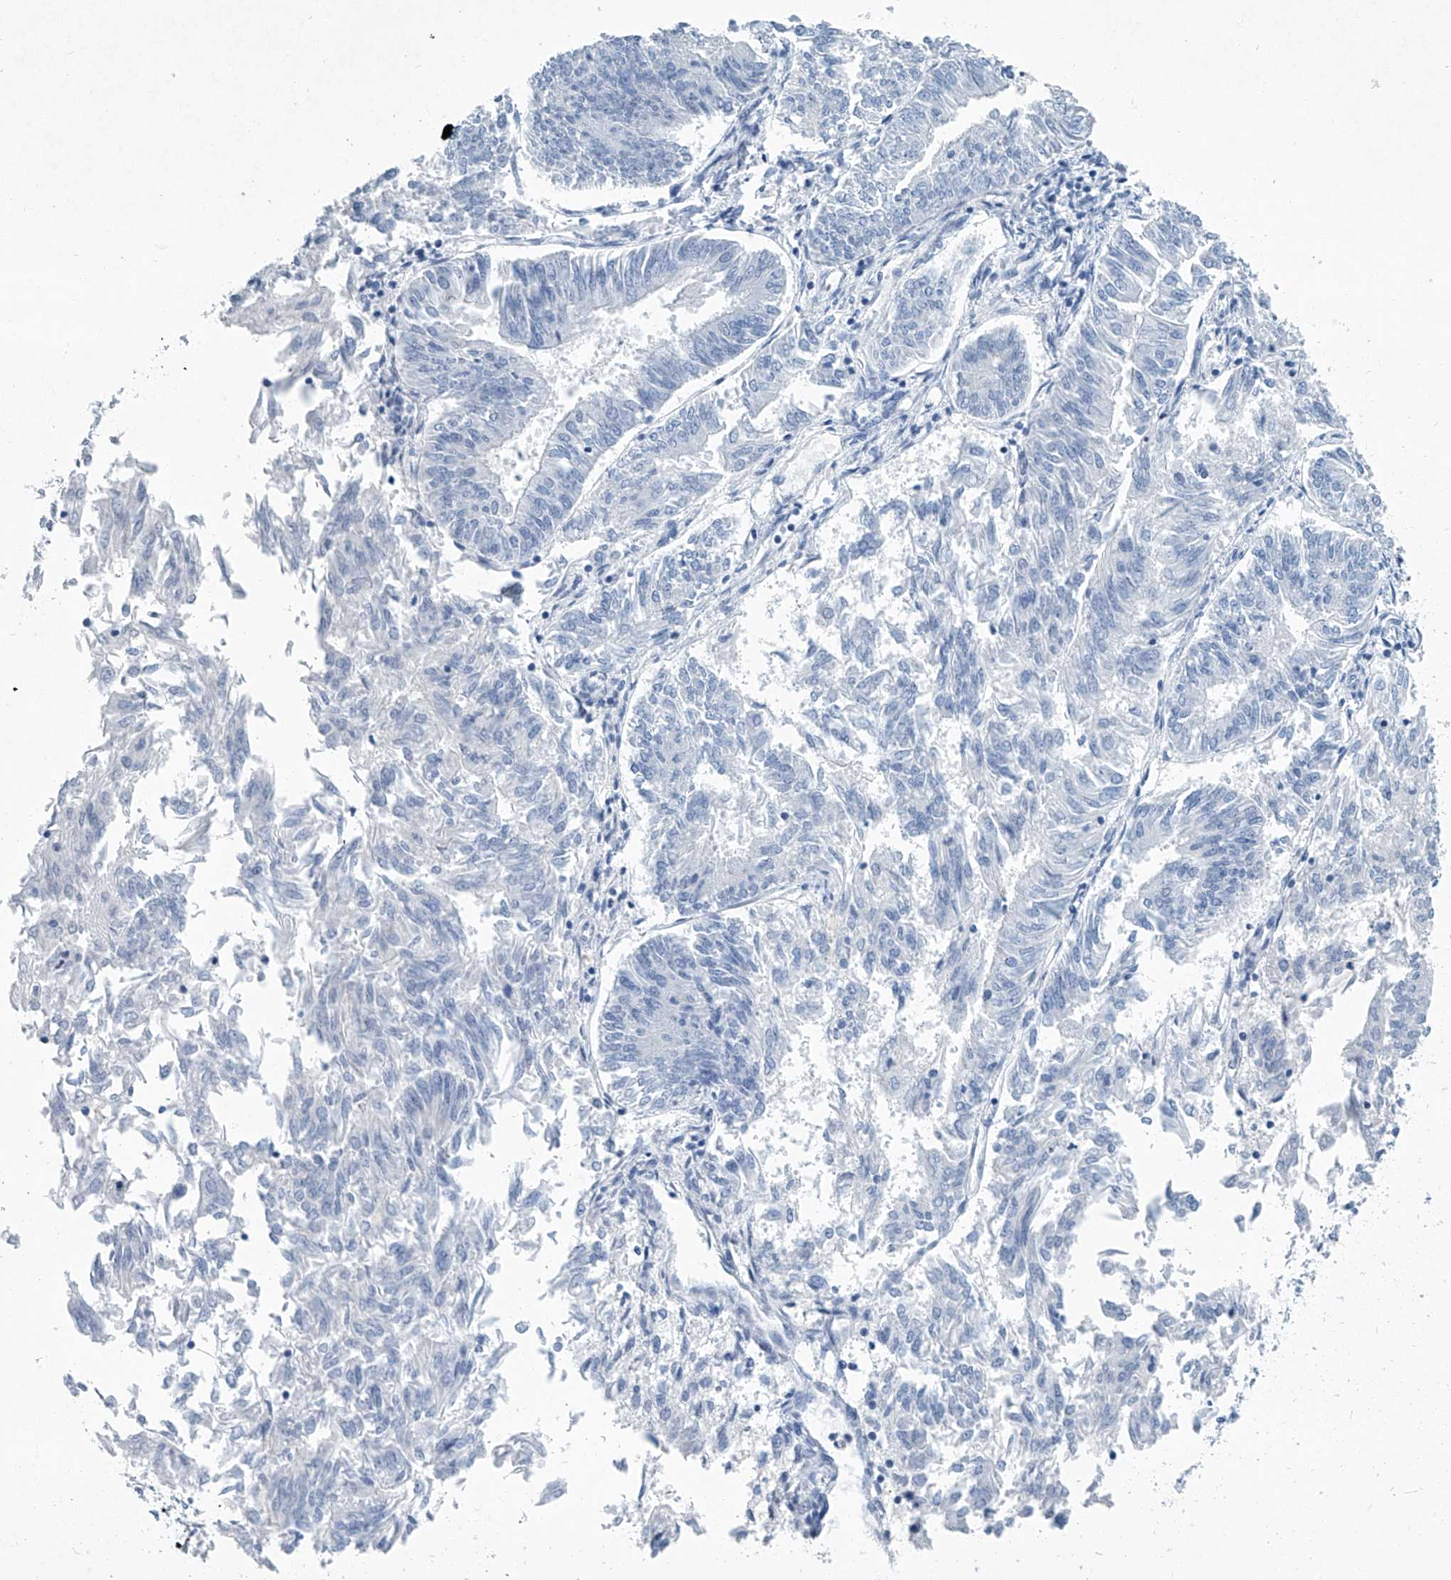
{"staining": {"intensity": "negative", "quantity": "none", "location": "none"}, "tissue": "endometrial cancer", "cell_type": "Tumor cells", "image_type": "cancer", "snomed": [{"axis": "morphology", "description": "Adenocarcinoma, NOS"}, {"axis": "topography", "description": "Endometrium"}], "caption": "An immunohistochemistry (IHC) micrograph of endometrial cancer is shown. There is no staining in tumor cells of endometrial cancer.", "gene": "CYP2A7", "patient": {"sex": "female", "age": 58}}